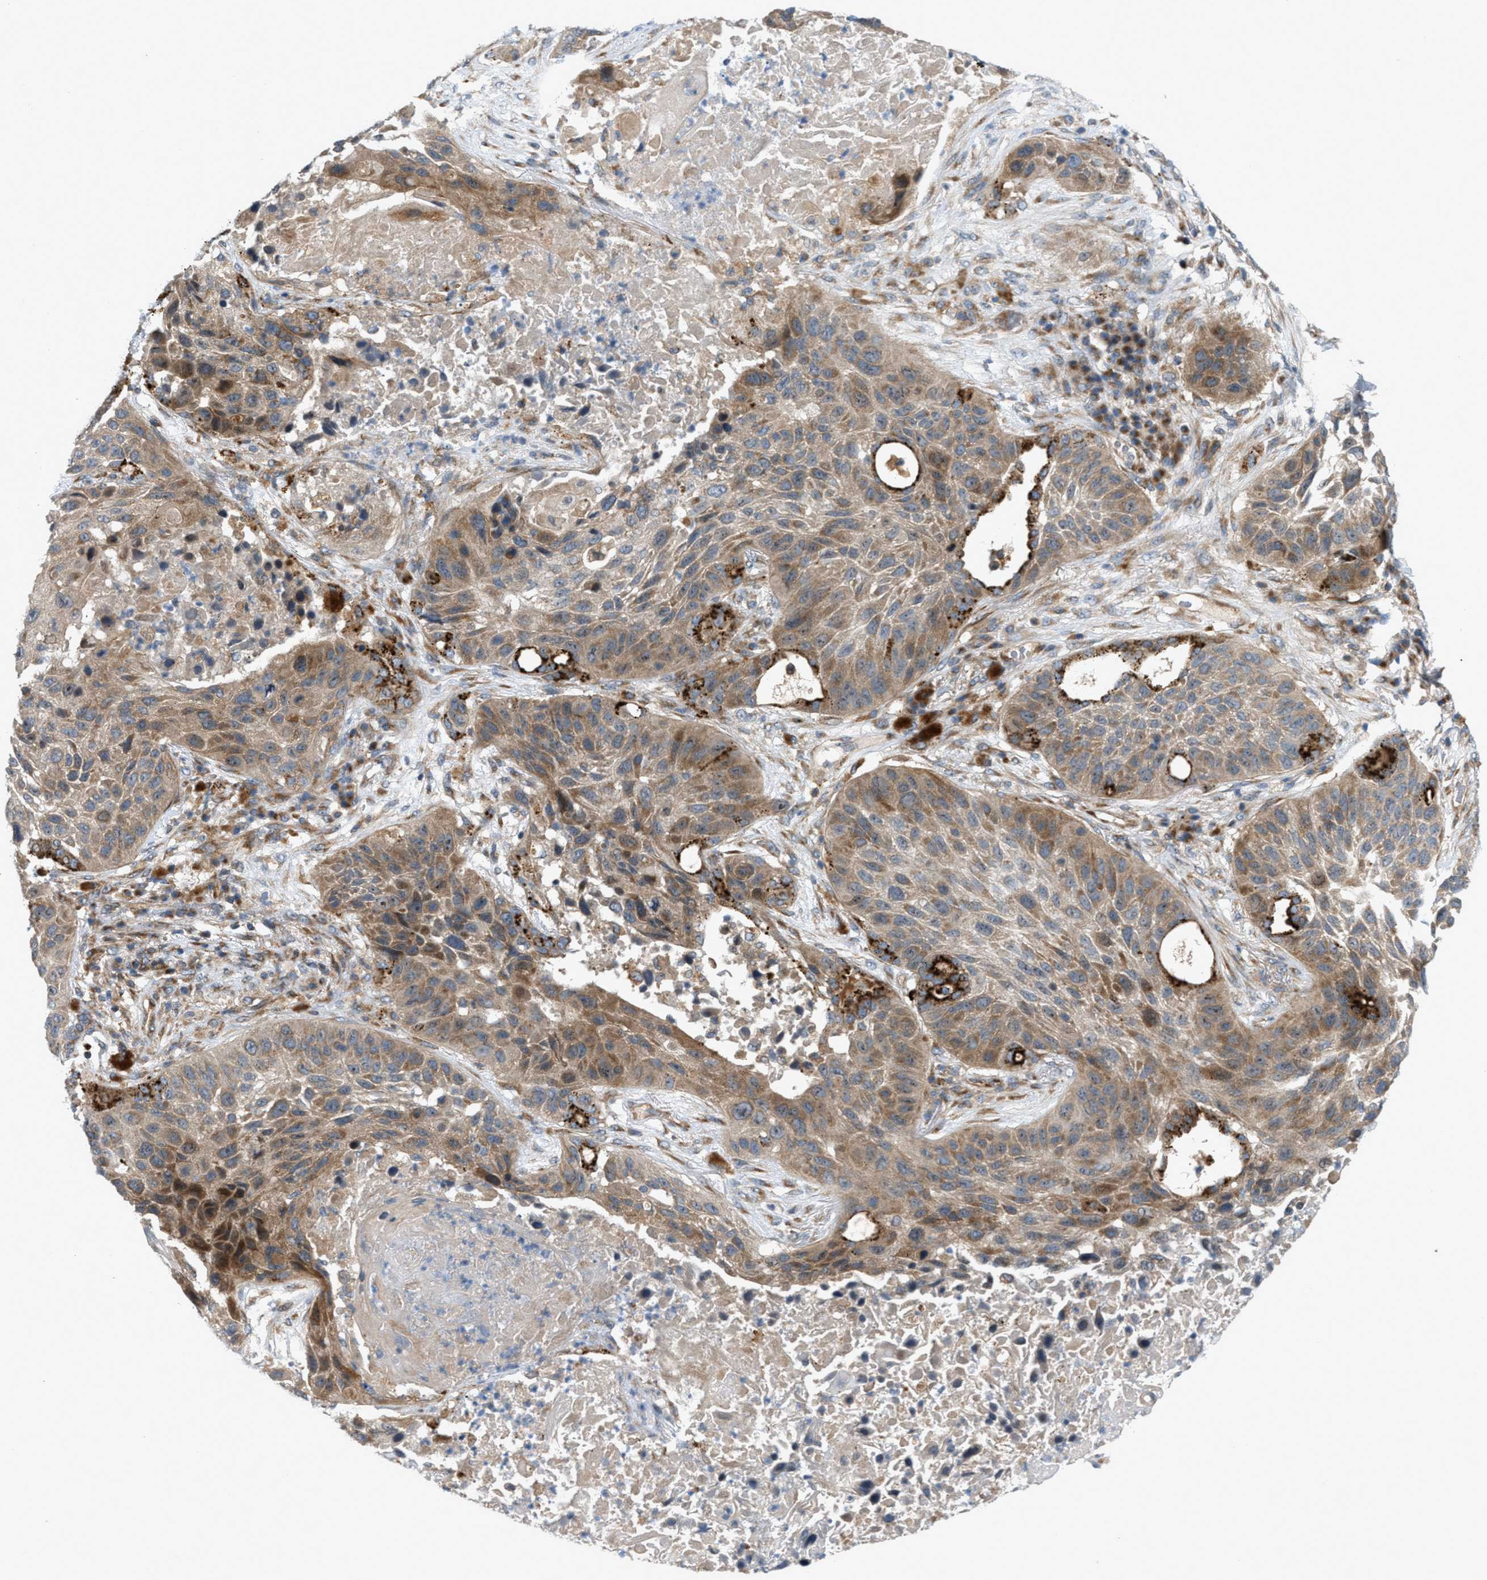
{"staining": {"intensity": "moderate", "quantity": "25%-75%", "location": "cytoplasmic/membranous"}, "tissue": "lung cancer", "cell_type": "Tumor cells", "image_type": "cancer", "snomed": [{"axis": "morphology", "description": "Squamous cell carcinoma, NOS"}, {"axis": "topography", "description": "Lung"}], "caption": "Immunohistochemical staining of squamous cell carcinoma (lung) displays medium levels of moderate cytoplasmic/membranous positivity in about 25%-75% of tumor cells.", "gene": "CYB5D1", "patient": {"sex": "male", "age": 57}}